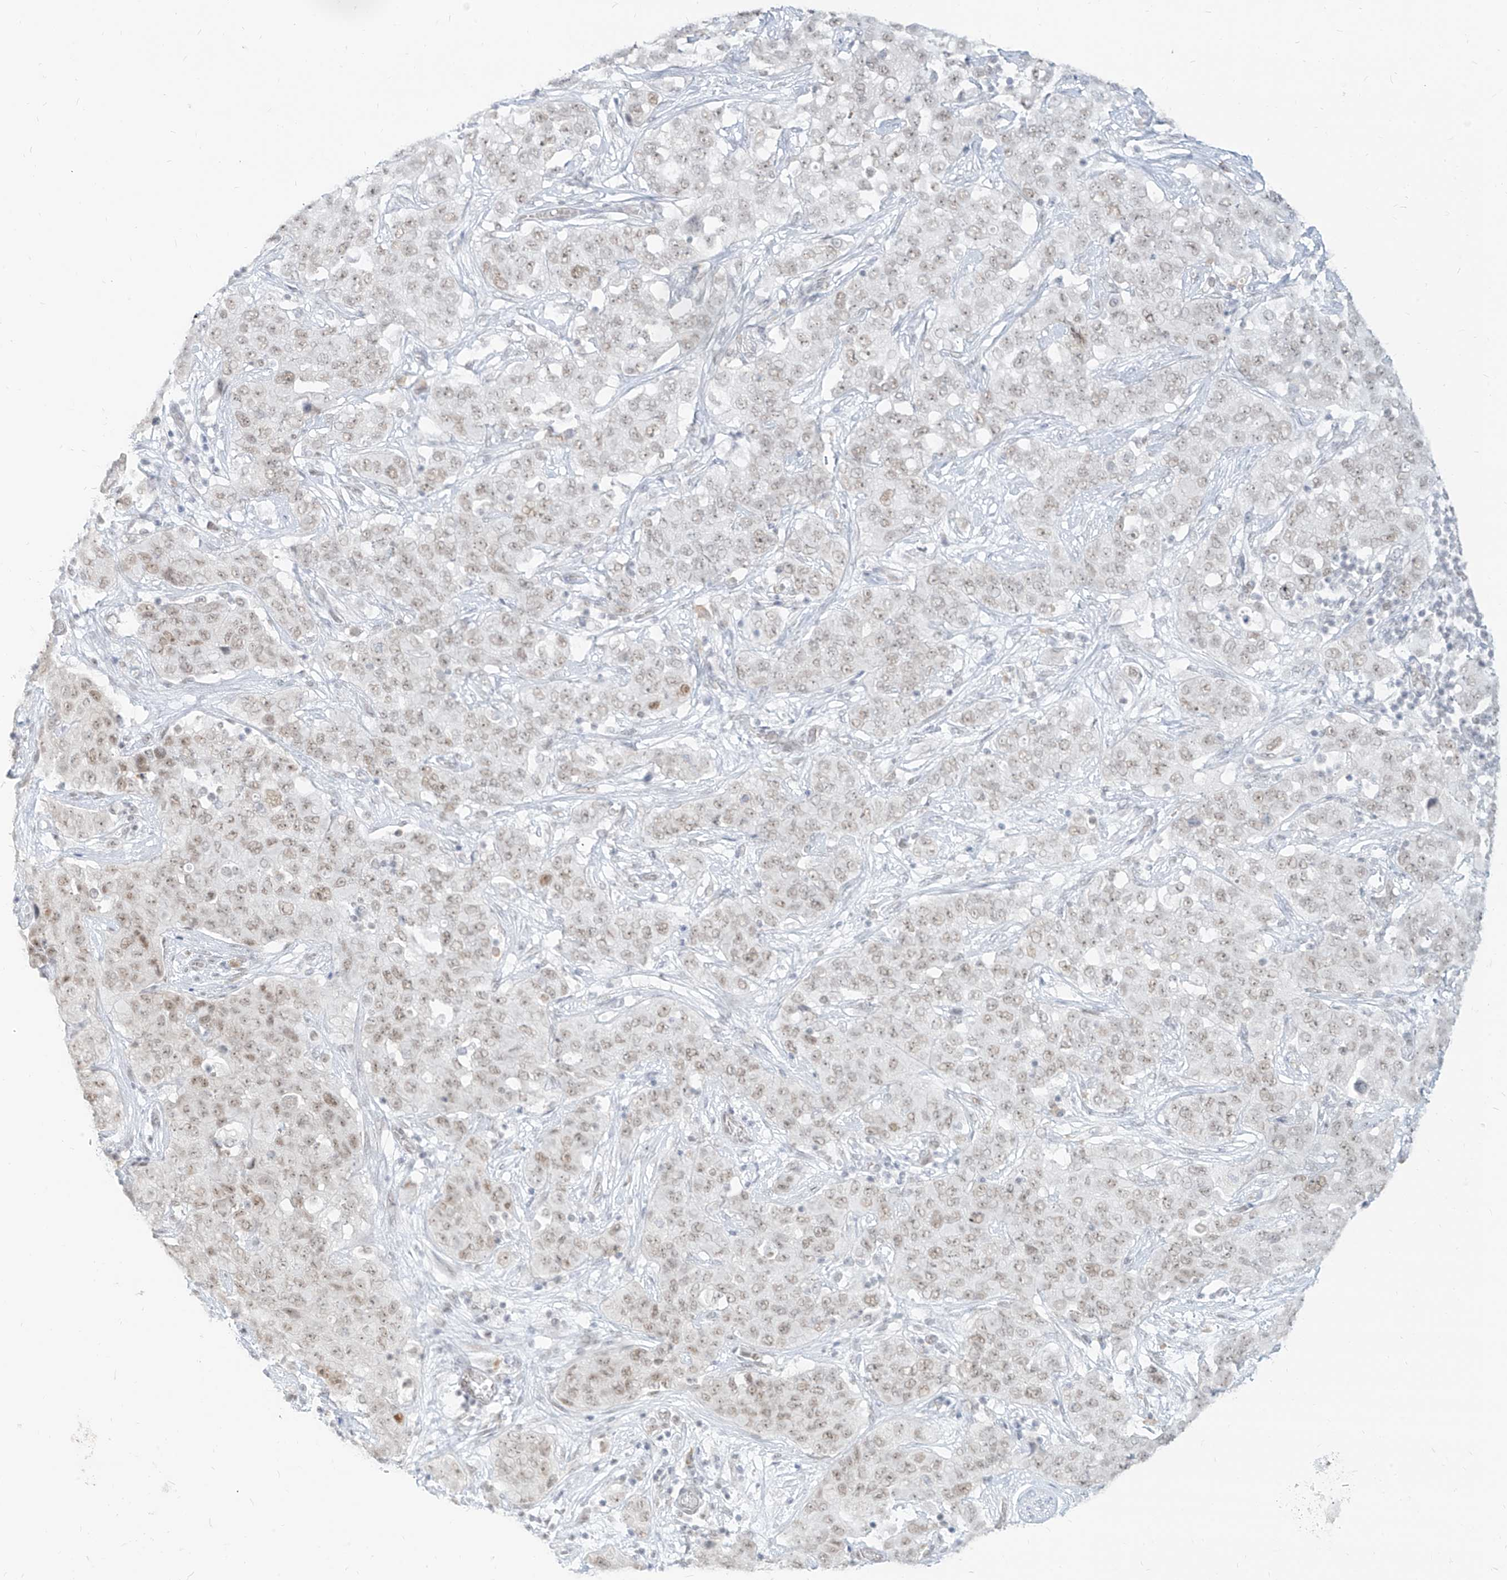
{"staining": {"intensity": "moderate", "quantity": "<25%", "location": "nuclear"}, "tissue": "stomach cancer", "cell_type": "Tumor cells", "image_type": "cancer", "snomed": [{"axis": "morphology", "description": "Normal tissue, NOS"}, {"axis": "morphology", "description": "Adenocarcinoma, NOS"}, {"axis": "topography", "description": "Lymph node"}, {"axis": "topography", "description": "Stomach"}], "caption": "A brown stain shows moderate nuclear staining of a protein in stomach adenocarcinoma tumor cells.", "gene": "SUPT5H", "patient": {"sex": "male", "age": 48}}